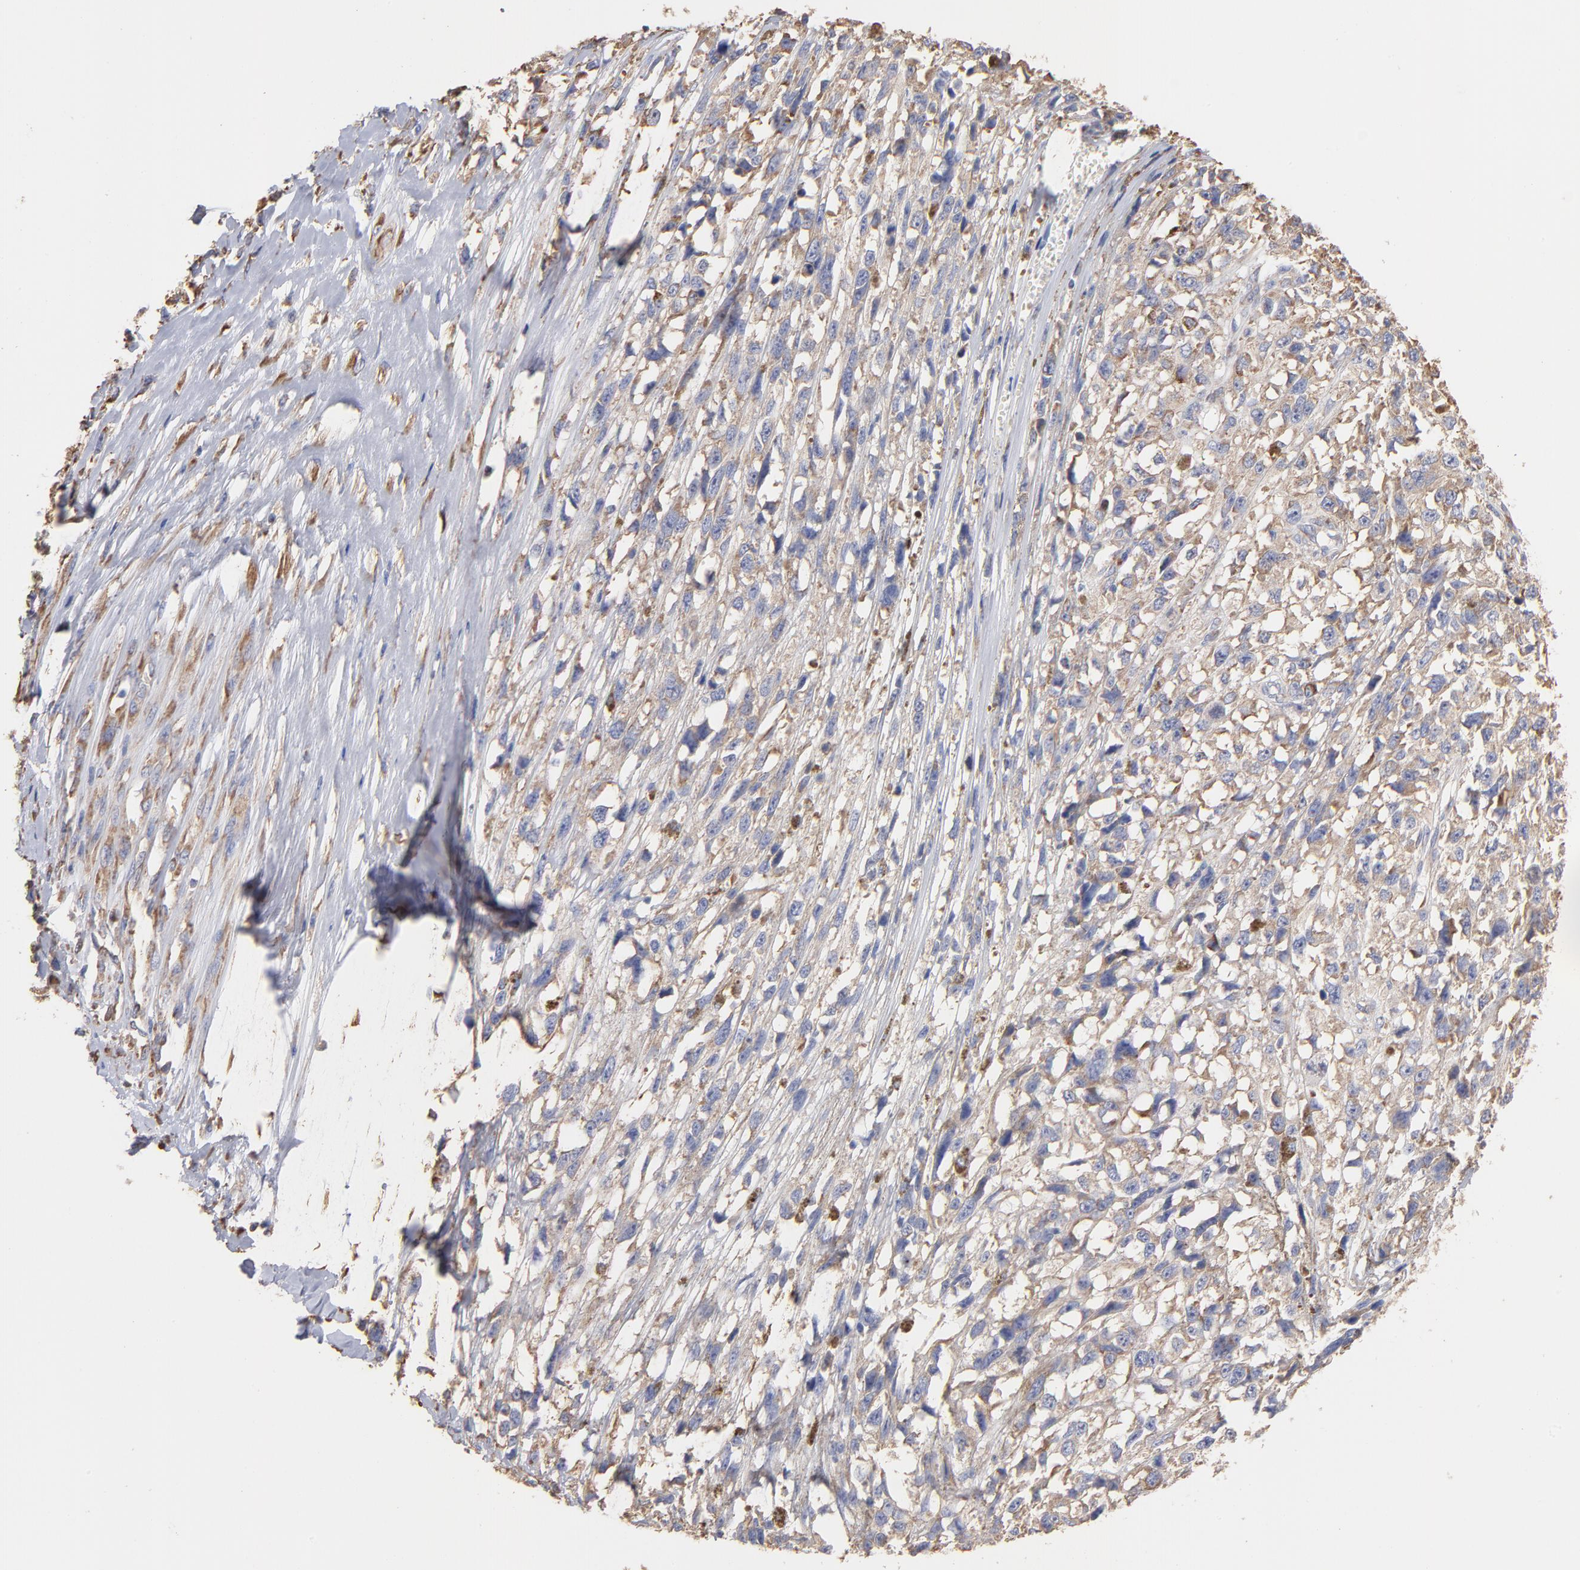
{"staining": {"intensity": "negative", "quantity": "none", "location": "none"}, "tissue": "melanoma", "cell_type": "Tumor cells", "image_type": "cancer", "snomed": [{"axis": "morphology", "description": "Malignant melanoma, Metastatic site"}, {"axis": "topography", "description": "Lymph node"}], "caption": "Malignant melanoma (metastatic site) stained for a protein using IHC reveals no staining tumor cells.", "gene": "RPL9", "patient": {"sex": "male", "age": 59}}